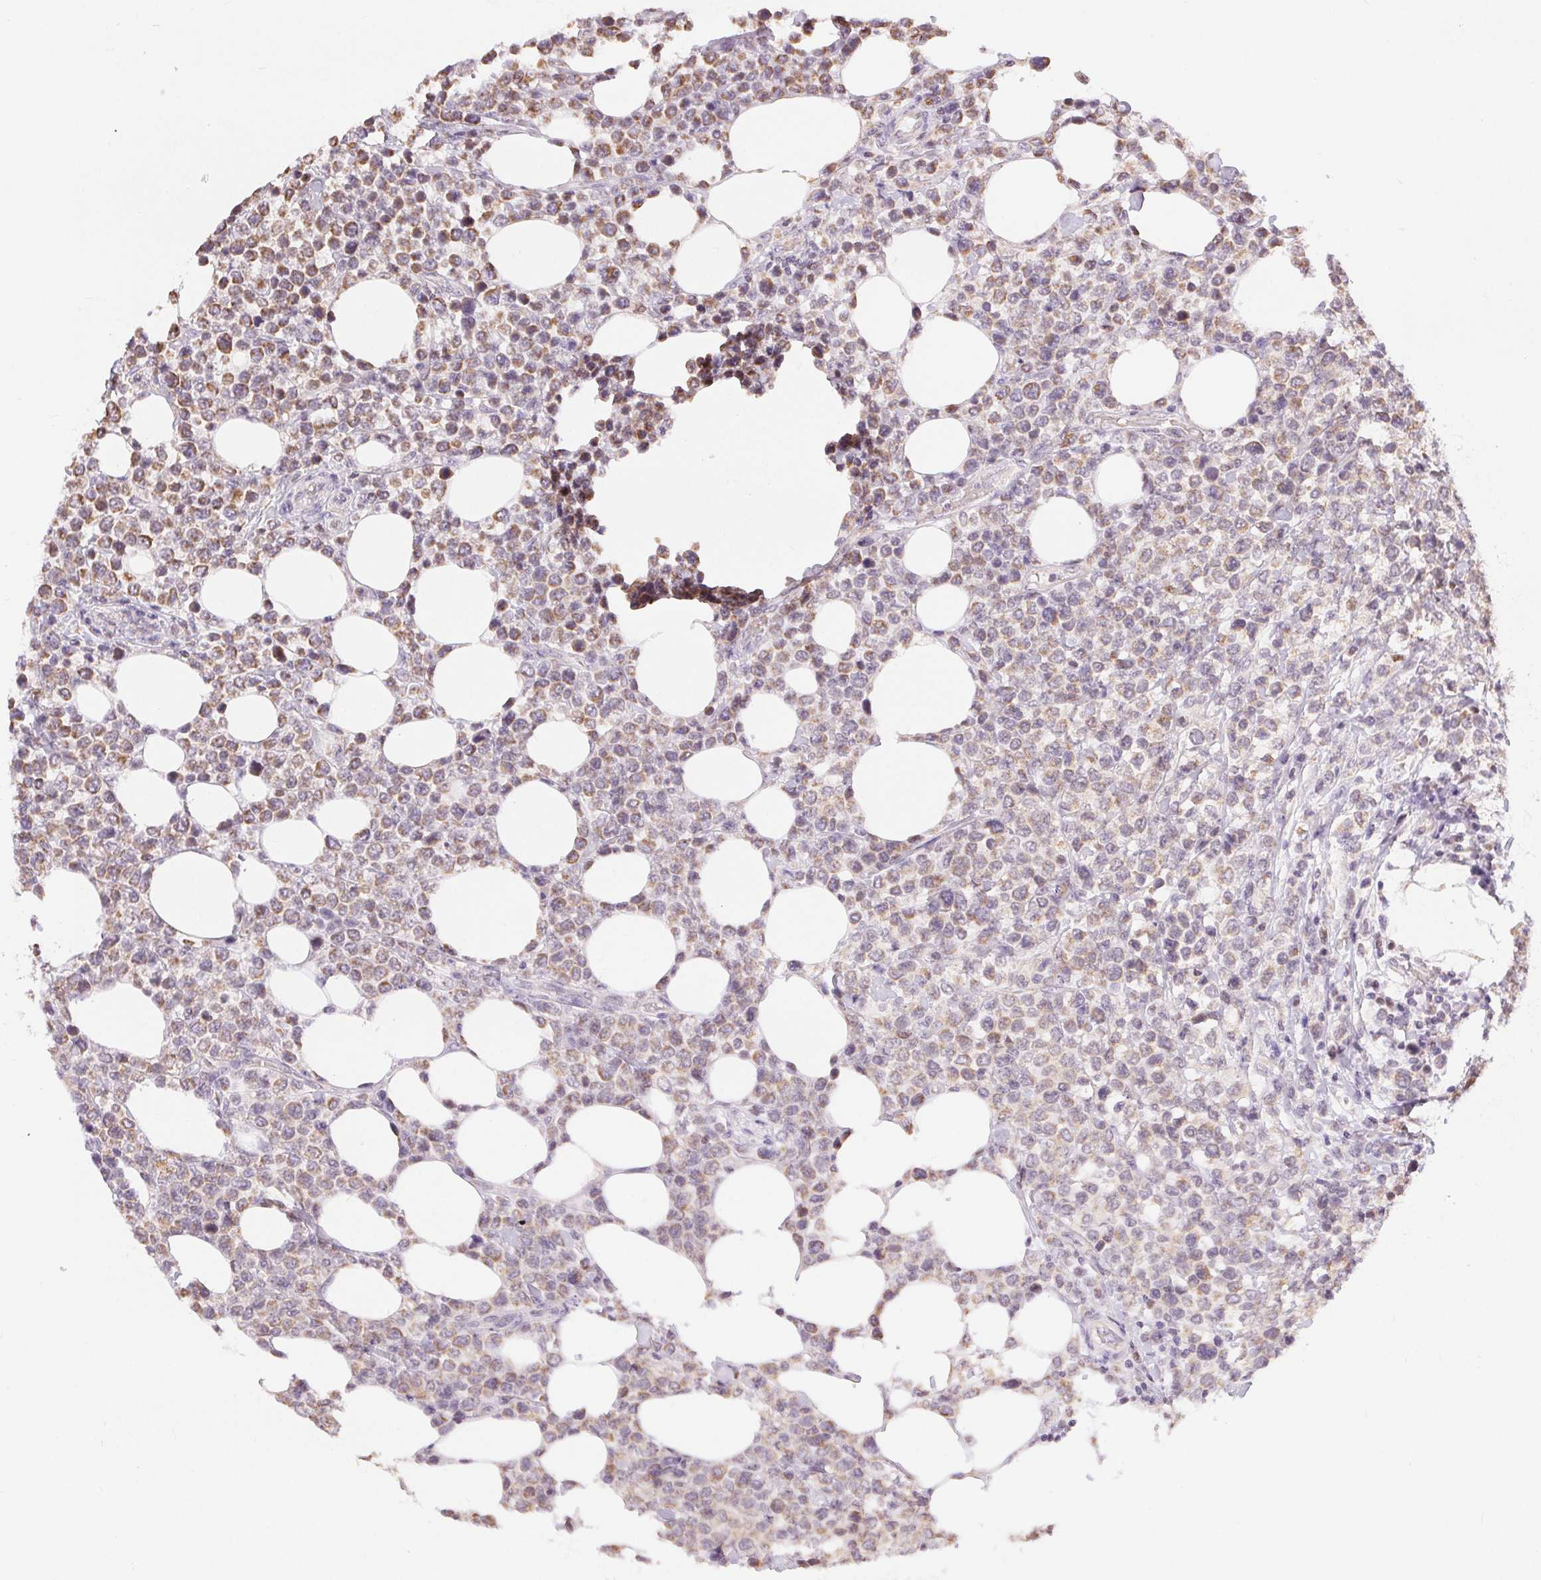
{"staining": {"intensity": "weak", "quantity": "25%-75%", "location": "cytoplasmic/membranous"}, "tissue": "lymphoma", "cell_type": "Tumor cells", "image_type": "cancer", "snomed": [{"axis": "morphology", "description": "Malignant lymphoma, non-Hodgkin's type, High grade"}, {"axis": "topography", "description": "Soft tissue"}], "caption": "A brown stain highlights weak cytoplasmic/membranous expression of a protein in lymphoma tumor cells. (IHC, brightfield microscopy, high magnification).", "gene": "POU2F2", "patient": {"sex": "female", "age": 56}}